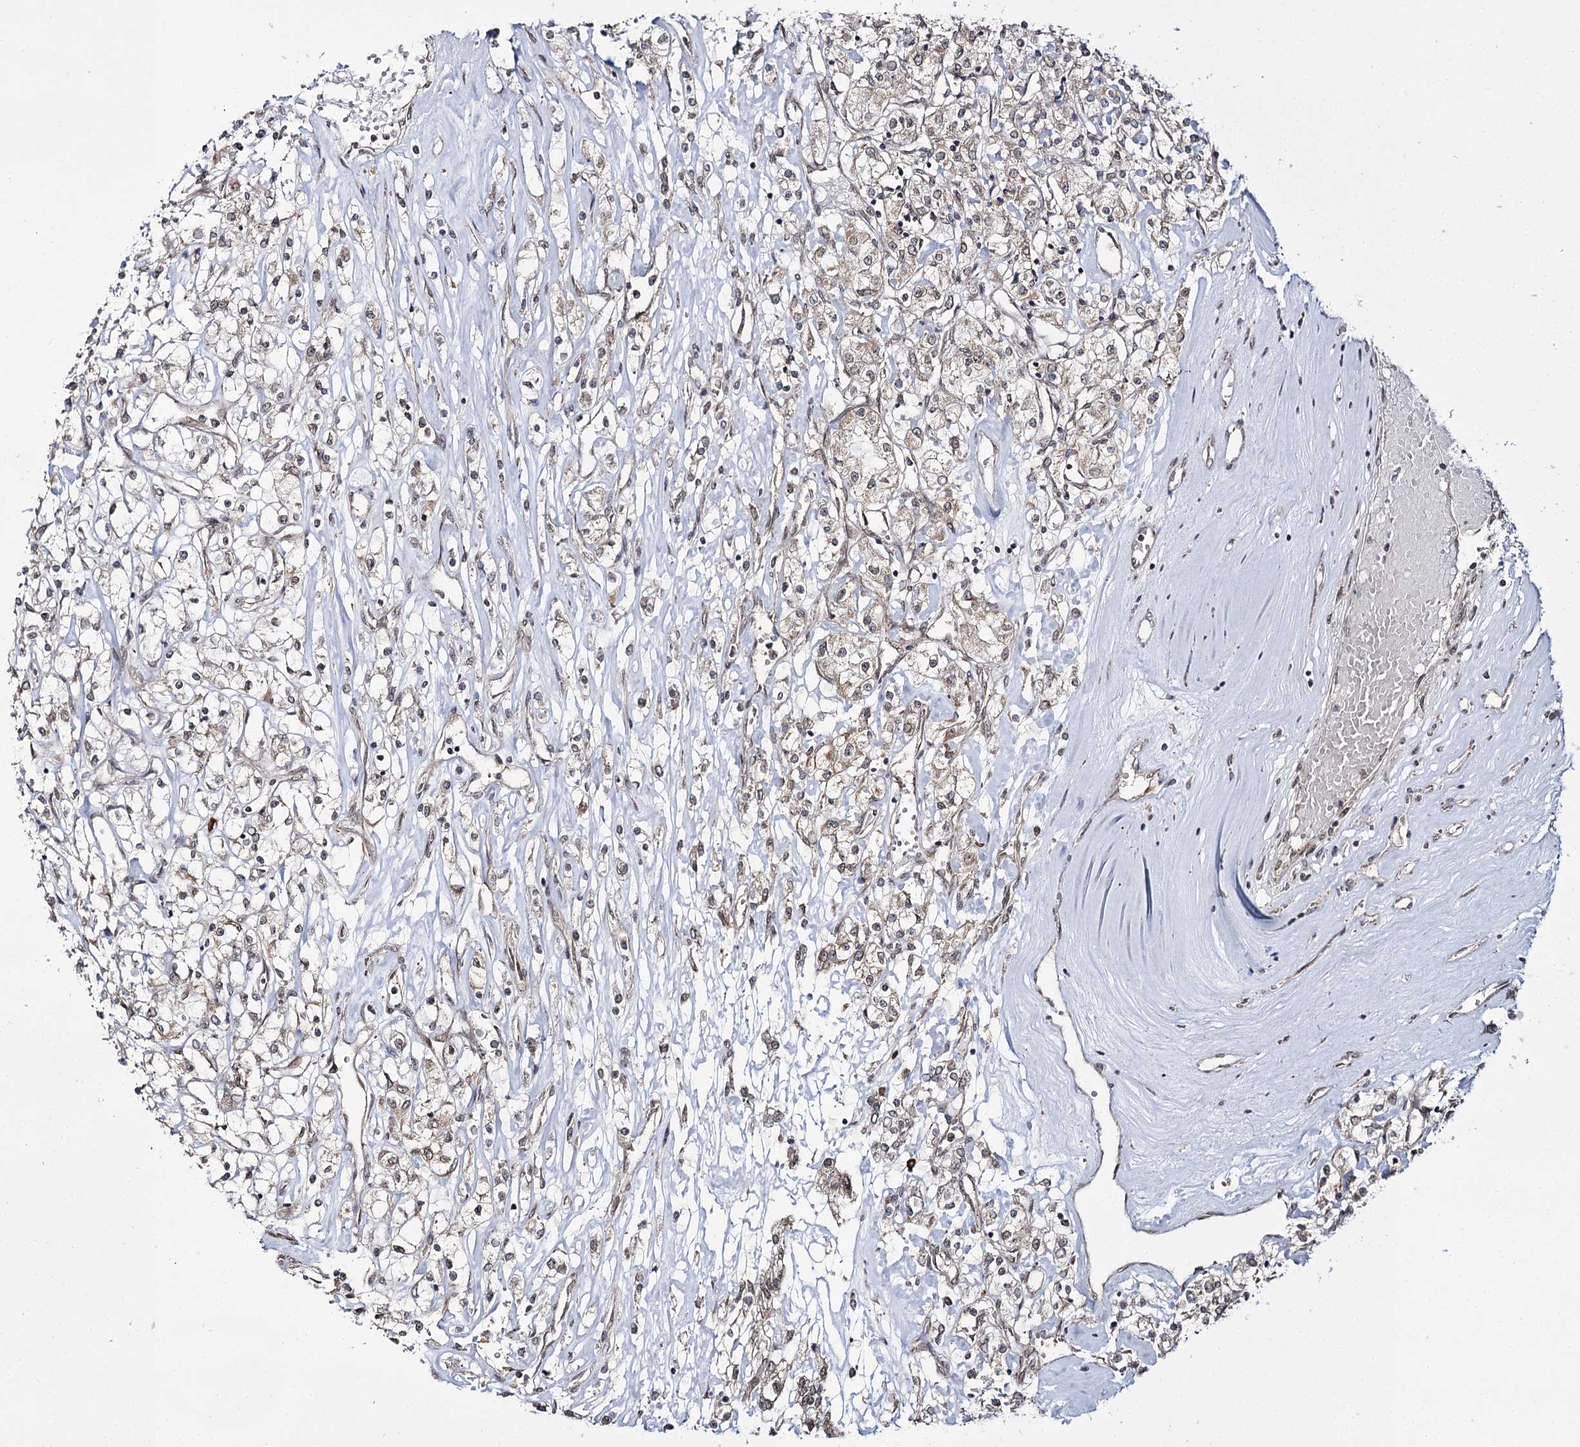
{"staining": {"intensity": "weak", "quantity": "25%-75%", "location": "cytoplasmic/membranous"}, "tissue": "renal cancer", "cell_type": "Tumor cells", "image_type": "cancer", "snomed": [{"axis": "morphology", "description": "Adenocarcinoma, NOS"}, {"axis": "topography", "description": "Kidney"}], "caption": "Human adenocarcinoma (renal) stained with a protein marker displays weak staining in tumor cells.", "gene": "TRNT1", "patient": {"sex": "female", "age": 59}}